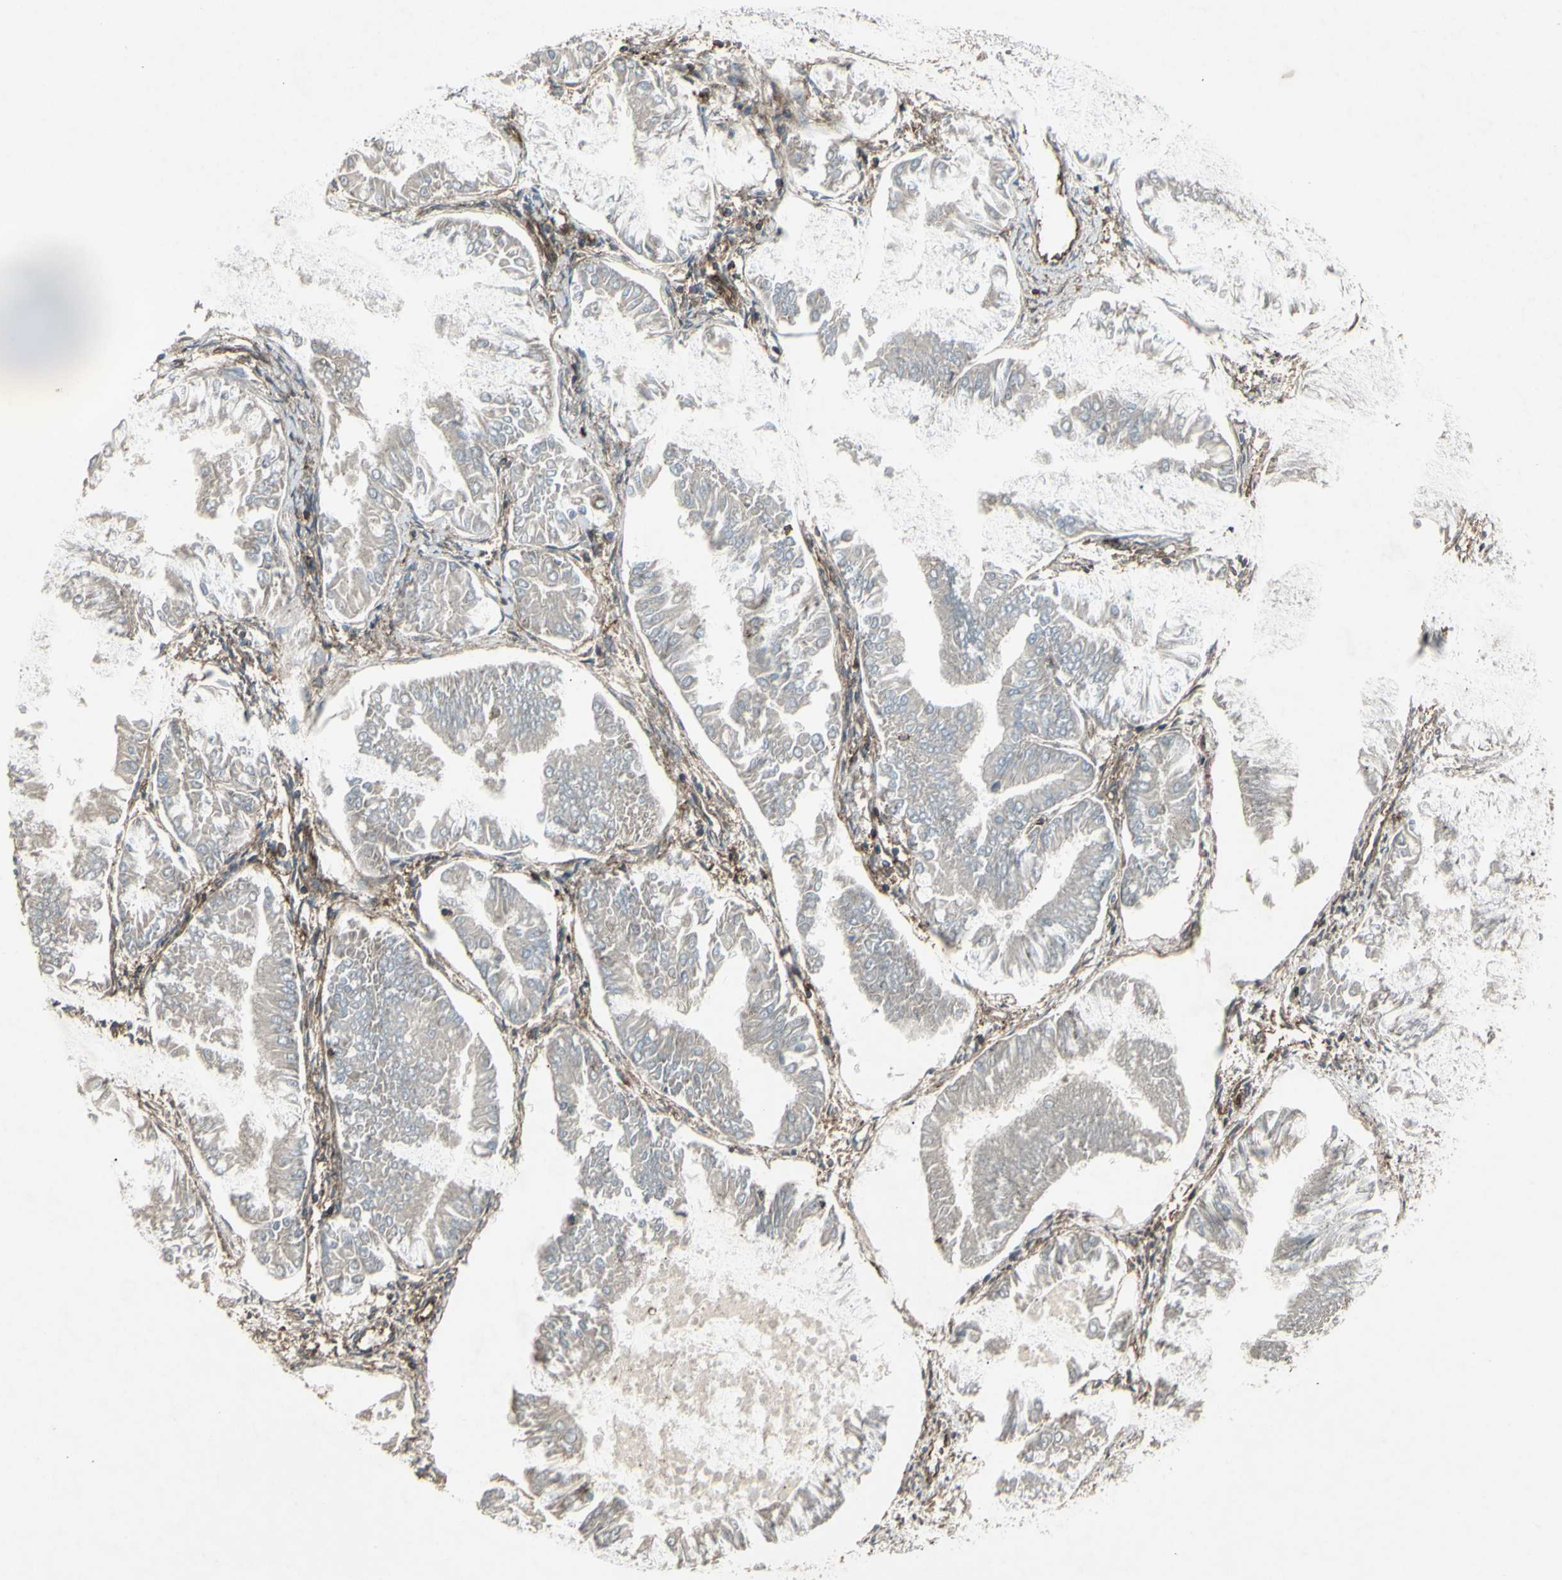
{"staining": {"intensity": "weak", "quantity": ">75%", "location": "cytoplasmic/membranous"}, "tissue": "endometrial cancer", "cell_type": "Tumor cells", "image_type": "cancer", "snomed": [{"axis": "morphology", "description": "Adenocarcinoma, NOS"}, {"axis": "topography", "description": "Endometrium"}], "caption": "Endometrial adenocarcinoma stained with a protein marker displays weak staining in tumor cells.", "gene": "FXYD5", "patient": {"sex": "female", "age": 53}}